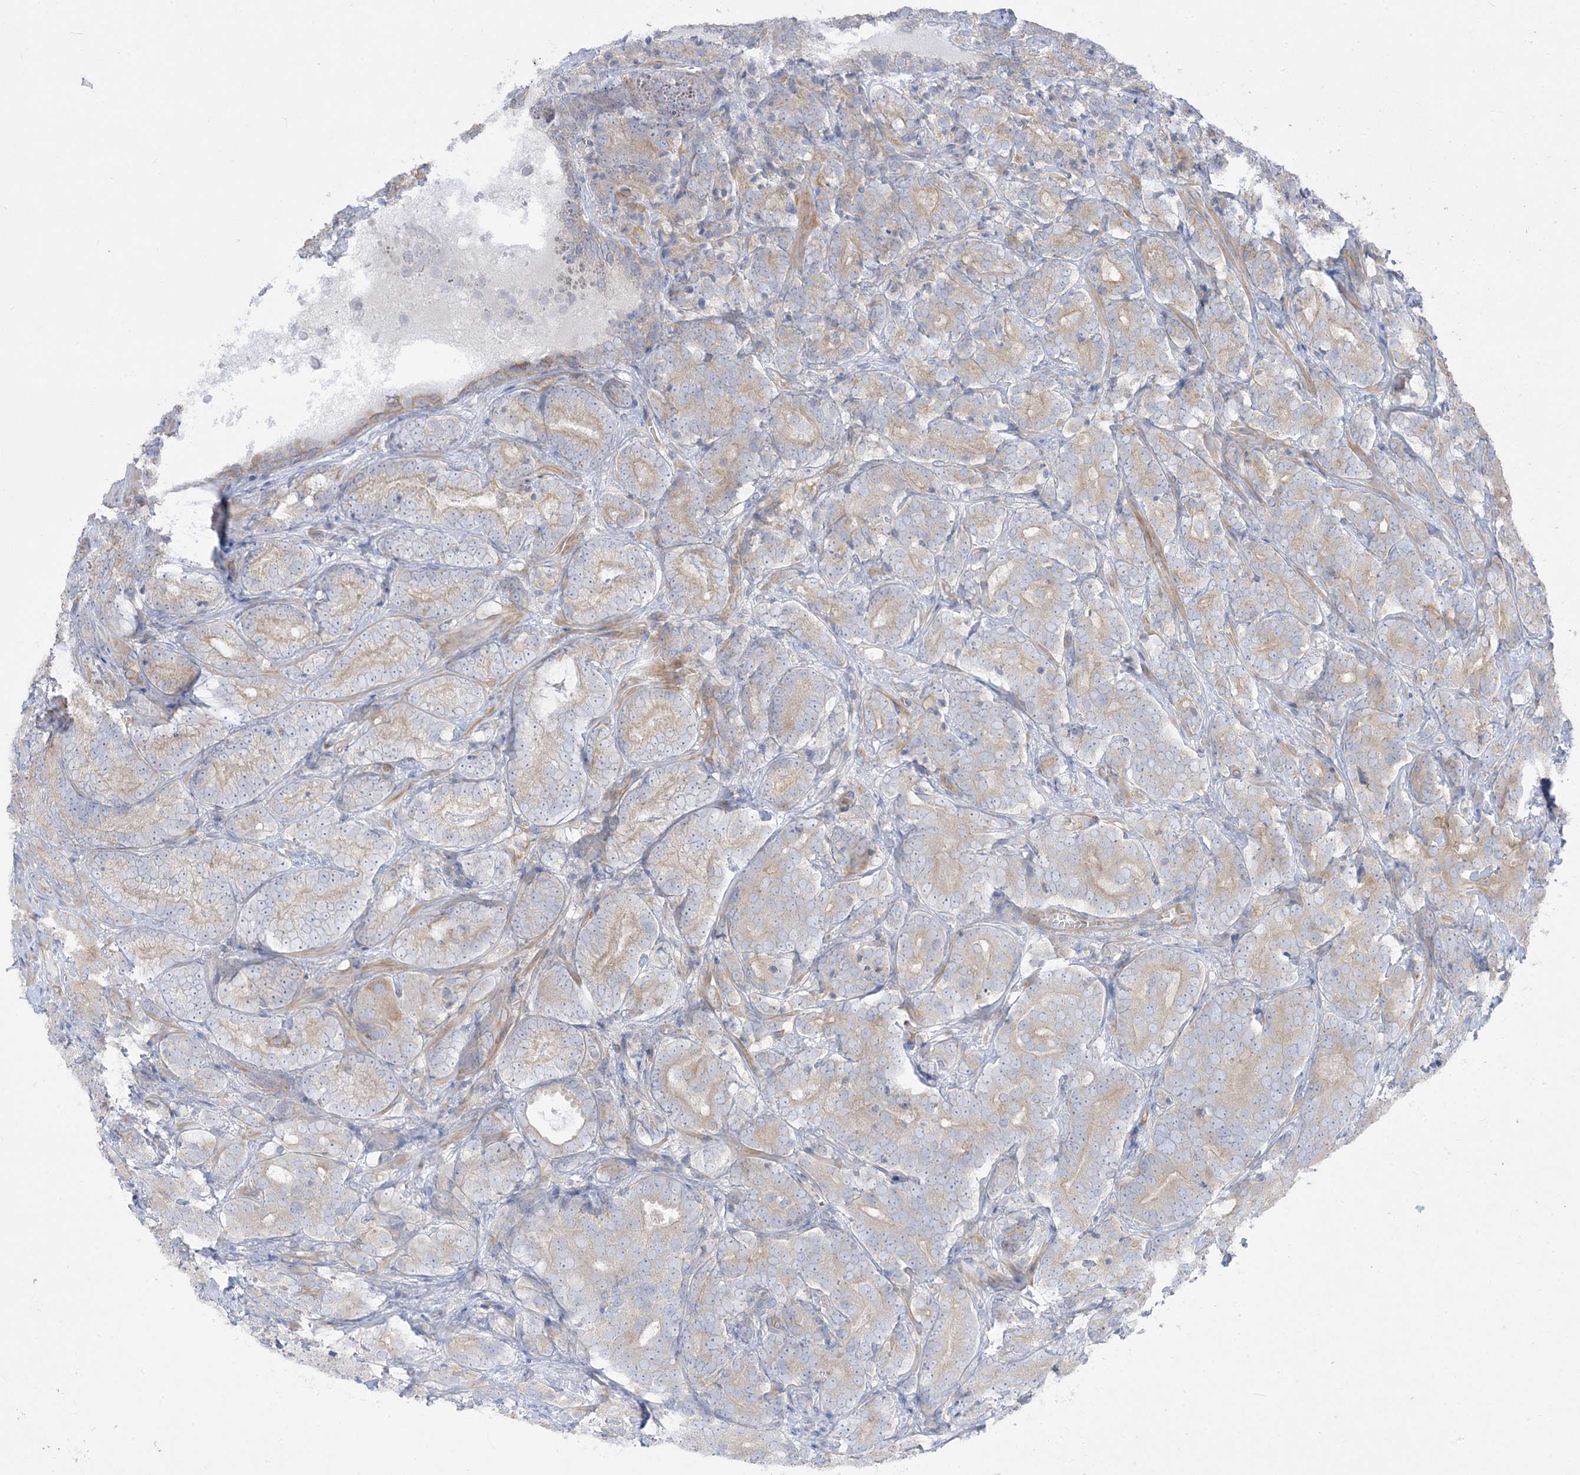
{"staining": {"intensity": "weak", "quantity": "25%-75%", "location": "cytoplasmic/membranous"}, "tissue": "prostate cancer", "cell_type": "Tumor cells", "image_type": "cancer", "snomed": [{"axis": "morphology", "description": "Adenocarcinoma, High grade"}, {"axis": "topography", "description": "Prostate"}], "caption": "The image reveals a brown stain indicating the presence of a protein in the cytoplasmic/membranous of tumor cells in high-grade adenocarcinoma (prostate). (DAB (3,3'-diaminobenzidine) IHC with brightfield microscopy, high magnification).", "gene": "ARHGEF9", "patient": {"sex": "male", "age": 66}}